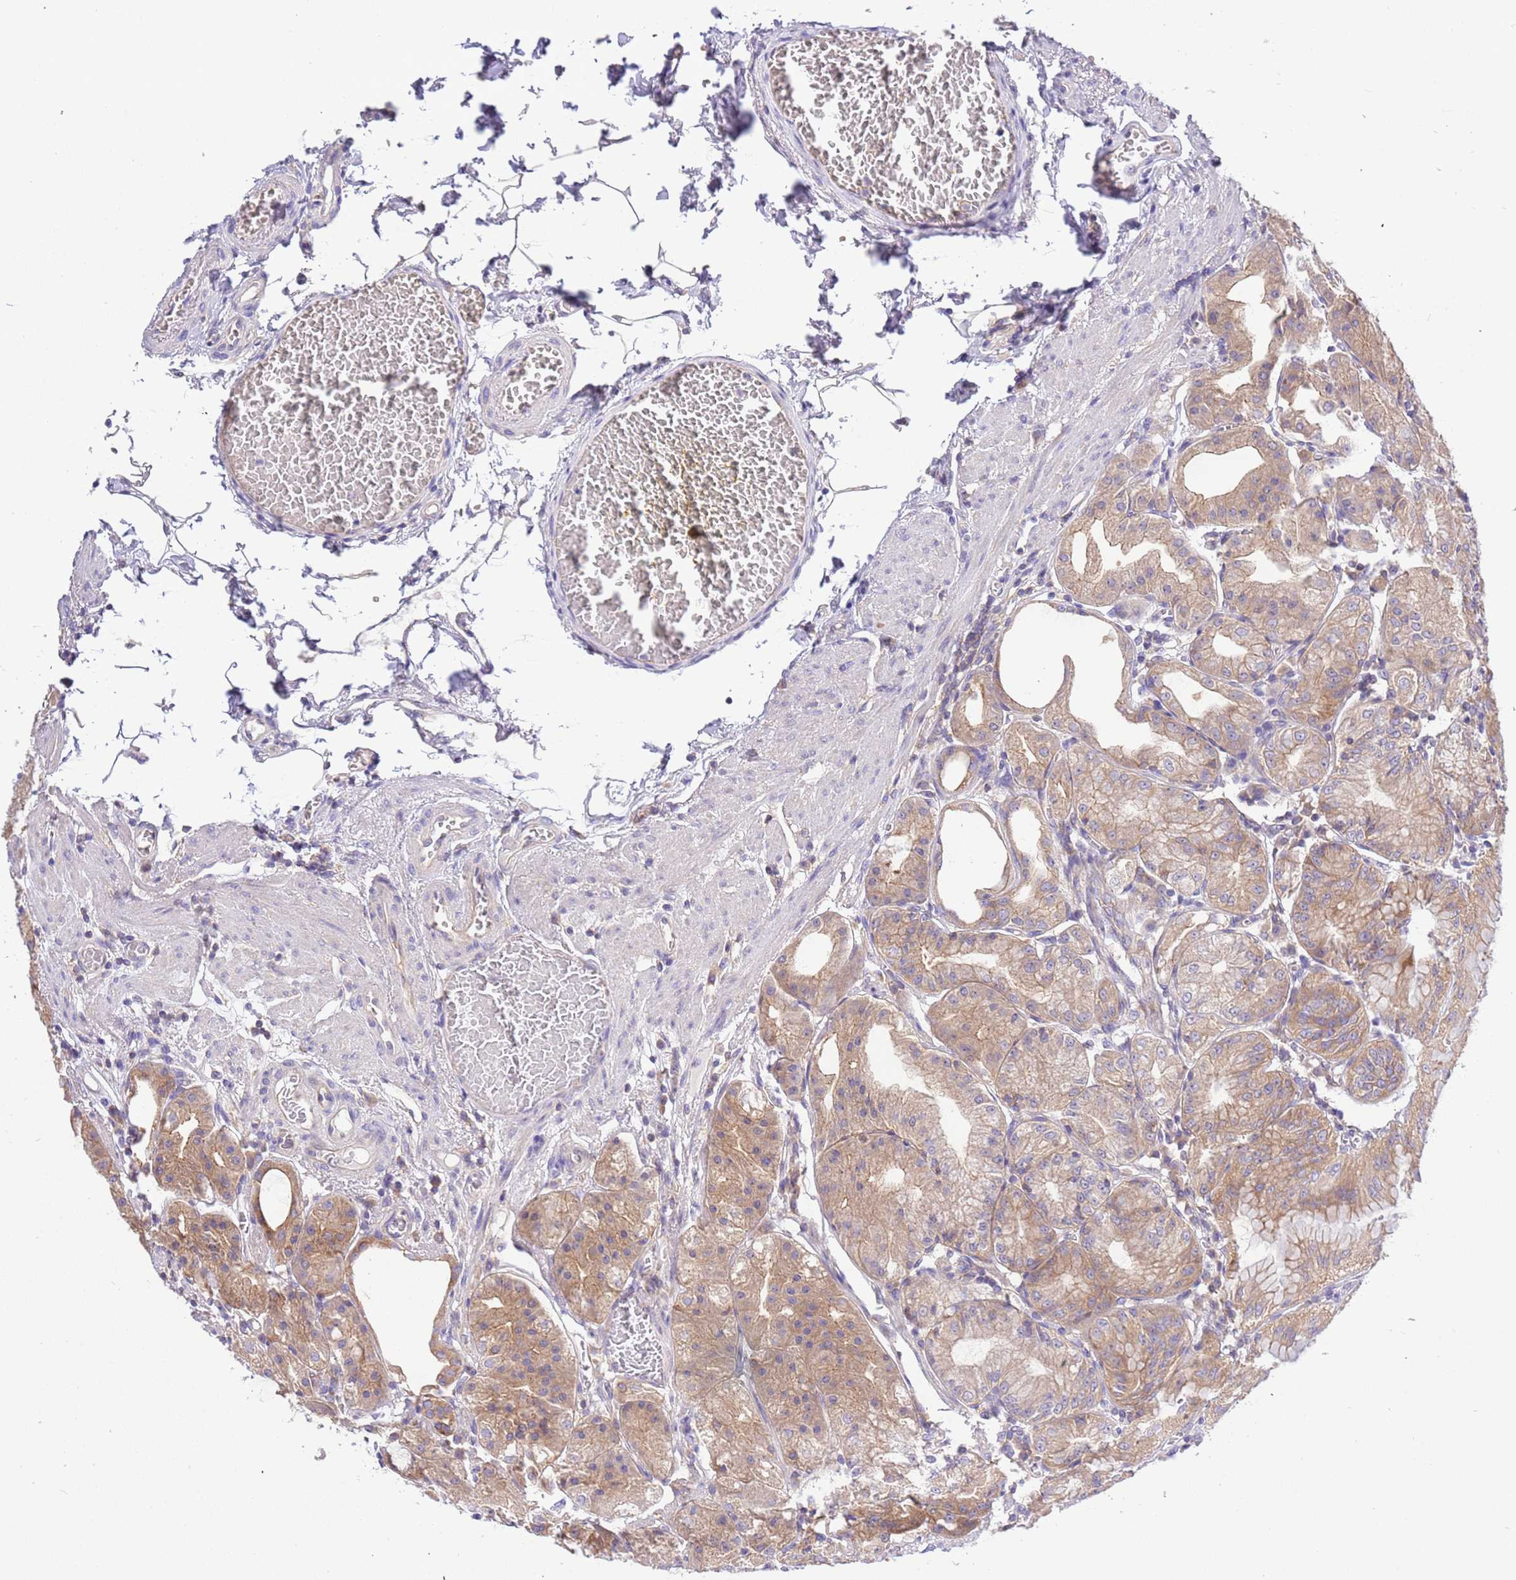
{"staining": {"intensity": "moderate", "quantity": ">75%", "location": "cytoplasmic/membranous"}, "tissue": "stomach", "cell_type": "Glandular cells", "image_type": "normal", "snomed": [{"axis": "morphology", "description": "Normal tissue, NOS"}, {"axis": "topography", "description": "Stomach, upper"}, {"axis": "topography", "description": "Stomach, lower"}], "caption": "Immunohistochemistry (IHC) (DAB) staining of unremarkable human stomach demonstrates moderate cytoplasmic/membranous protein positivity in approximately >75% of glandular cells. Using DAB (brown) and hematoxylin (blue) stains, captured at high magnification using brightfield microscopy.", "gene": "STIP1", "patient": {"sex": "male", "age": 71}}